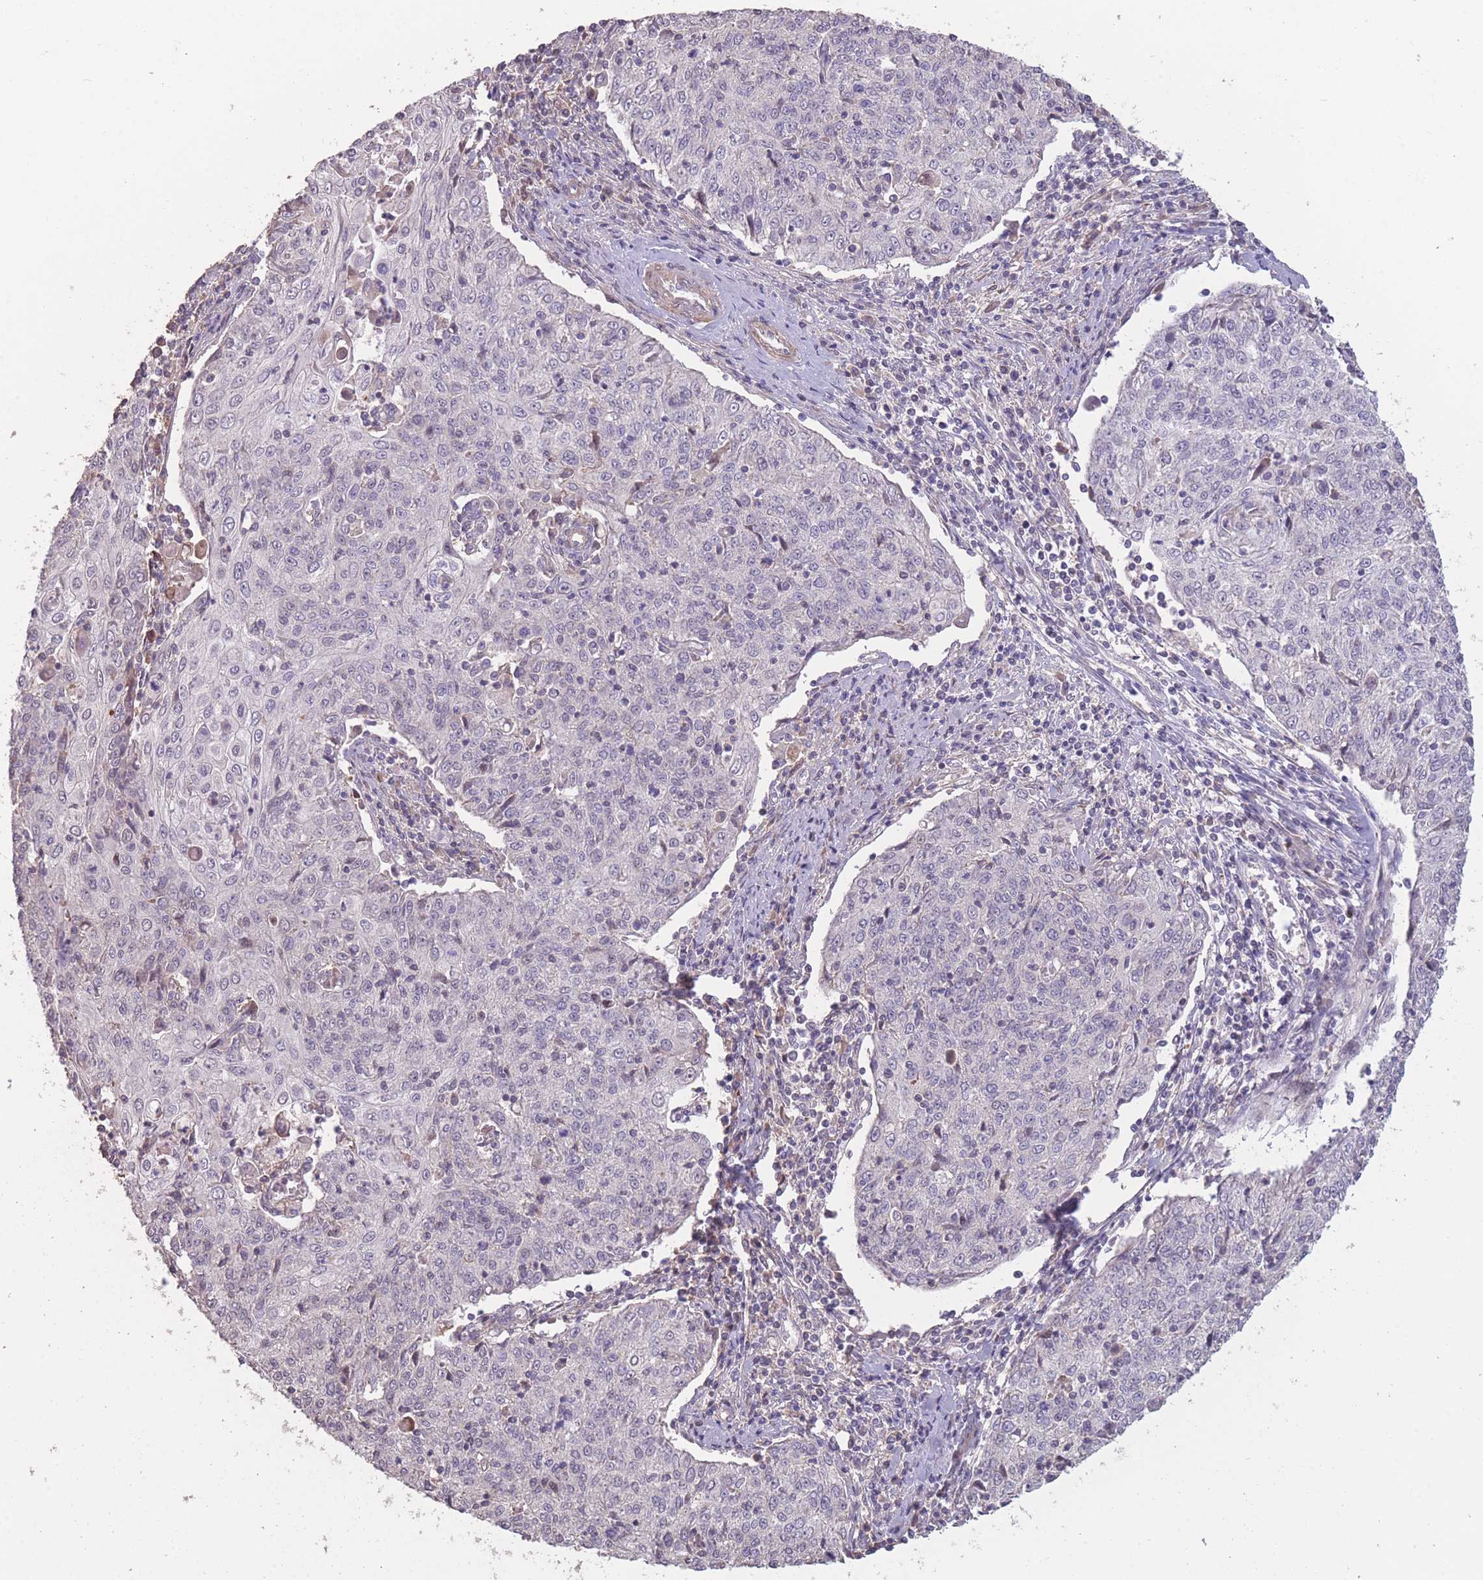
{"staining": {"intensity": "negative", "quantity": "none", "location": "none"}, "tissue": "cervical cancer", "cell_type": "Tumor cells", "image_type": "cancer", "snomed": [{"axis": "morphology", "description": "Squamous cell carcinoma, NOS"}, {"axis": "topography", "description": "Cervix"}], "caption": "Immunohistochemistry (IHC) micrograph of neoplastic tissue: squamous cell carcinoma (cervical) stained with DAB (3,3'-diaminobenzidine) demonstrates no significant protein expression in tumor cells. The staining was performed using DAB to visualize the protein expression in brown, while the nuclei were stained in blue with hematoxylin (Magnification: 20x).", "gene": "RSPH10B", "patient": {"sex": "female", "age": 48}}